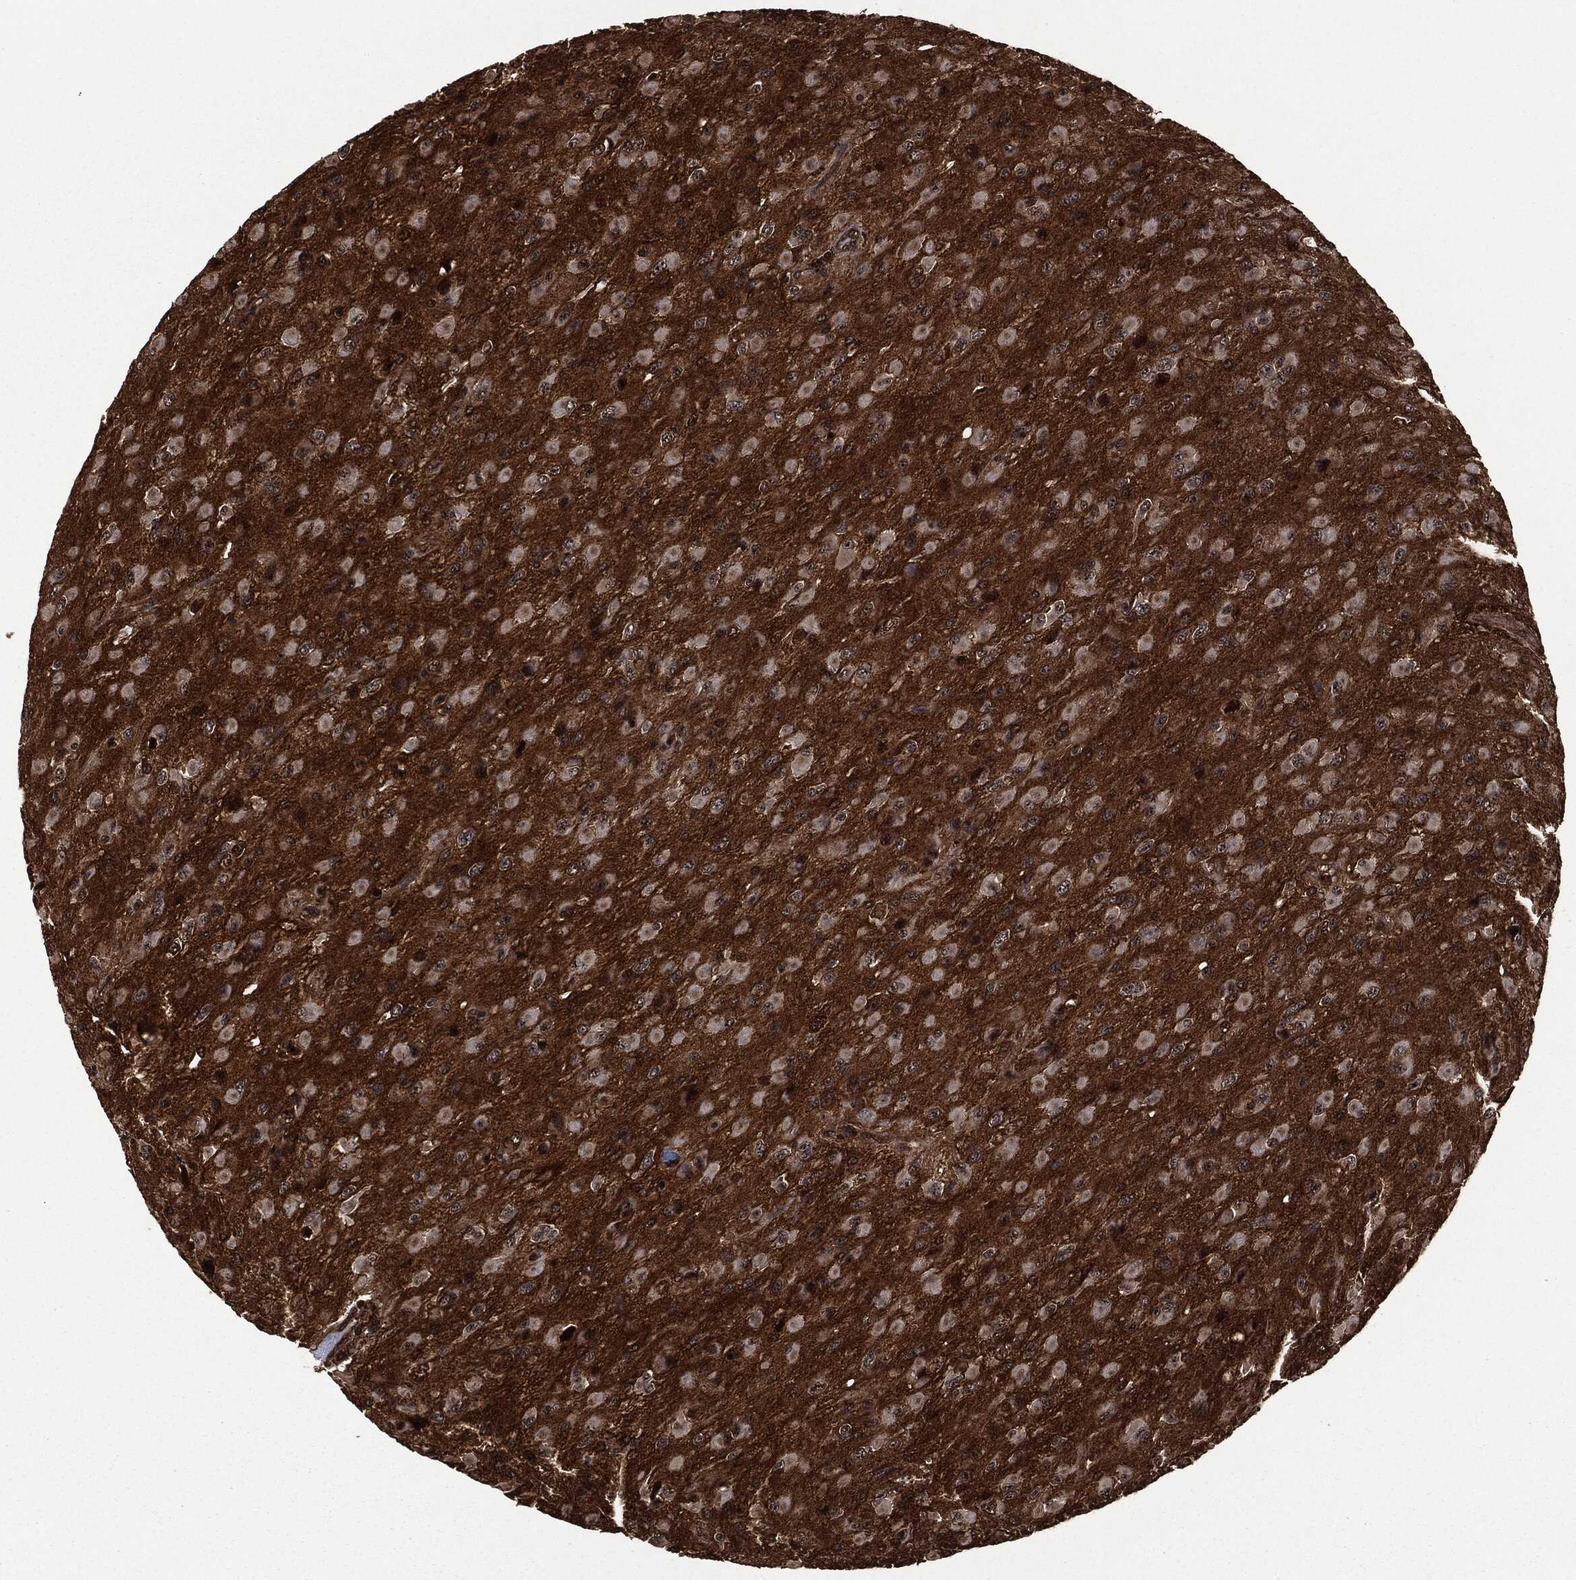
{"staining": {"intensity": "moderate", "quantity": "25%-75%", "location": "cytoplasmic/membranous"}, "tissue": "glioma", "cell_type": "Tumor cells", "image_type": "cancer", "snomed": [{"axis": "morphology", "description": "Glioma, malignant, High grade"}, {"axis": "topography", "description": "Cerebral cortex"}], "caption": "Human malignant high-grade glioma stained with a brown dye reveals moderate cytoplasmic/membranous positive positivity in about 25%-75% of tumor cells.", "gene": "HRAS", "patient": {"sex": "male", "age": 35}}